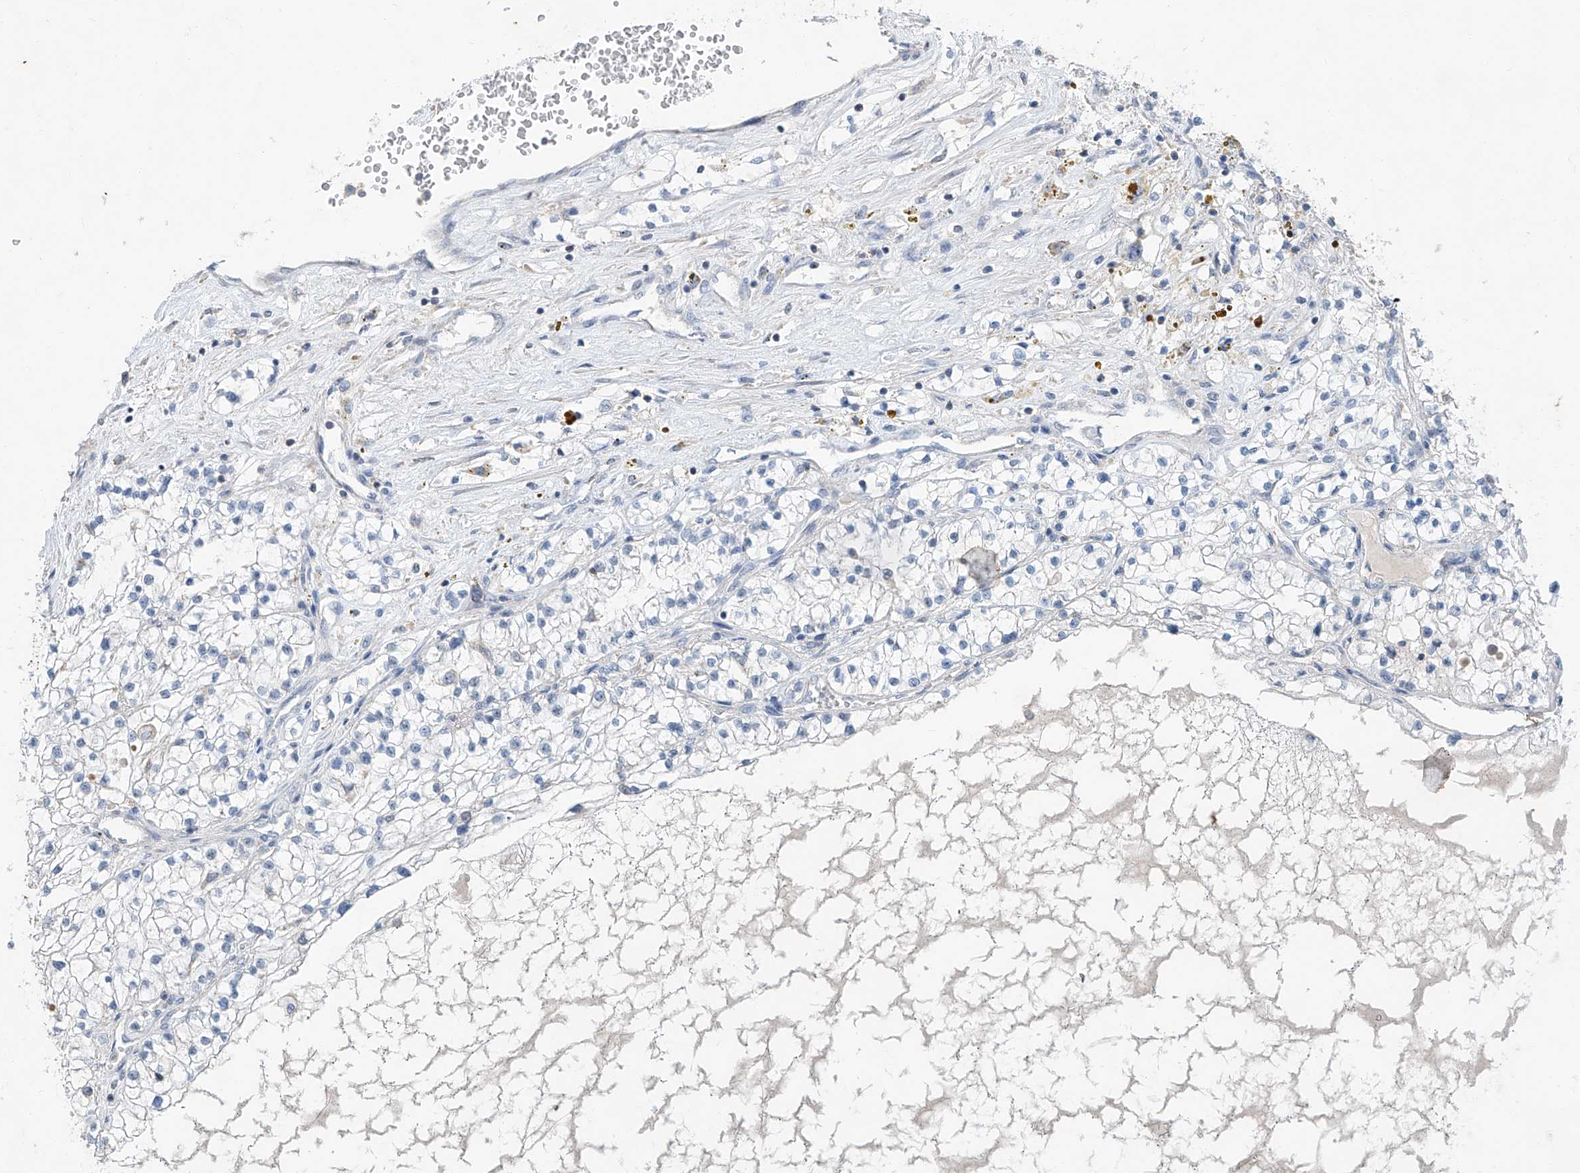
{"staining": {"intensity": "negative", "quantity": "none", "location": "none"}, "tissue": "renal cancer", "cell_type": "Tumor cells", "image_type": "cancer", "snomed": [{"axis": "morphology", "description": "Normal tissue, NOS"}, {"axis": "morphology", "description": "Adenocarcinoma, NOS"}, {"axis": "topography", "description": "Kidney"}], "caption": "A high-resolution photomicrograph shows IHC staining of adenocarcinoma (renal), which shows no significant positivity in tumor cells.", "gene": "ANKRD34A", "patient": {"sex": "male", "age": 68}}